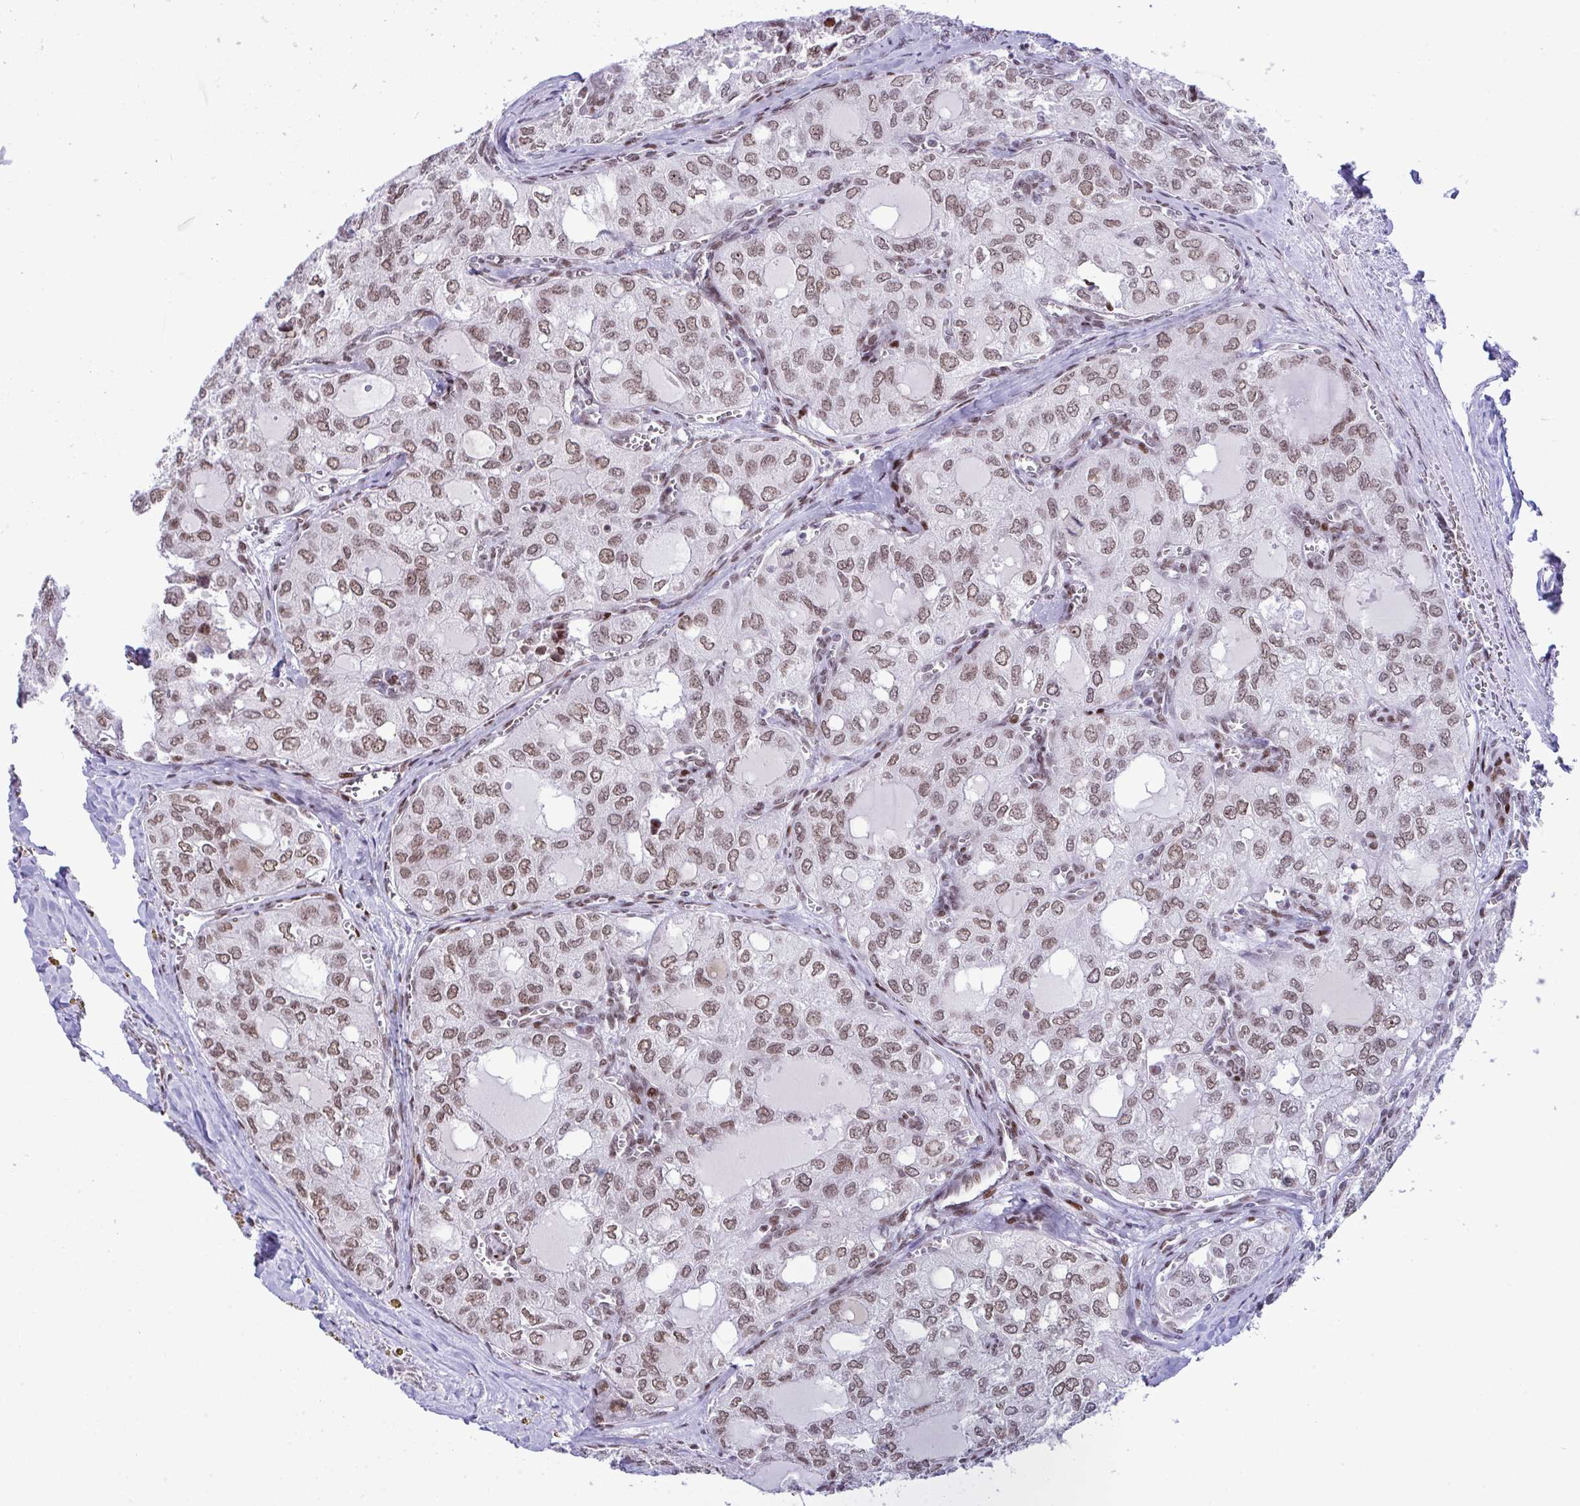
{"staining": {"intensity": "moderate", "quantity": ">75%", "location": "nuclear"}, "tissue": "thyroid cancer", "cell_type": "Tumor cells", "image_type": "cancer", "snomed": [{"axis": "morphology", "description": "Follicular adenoma carcinoma, NOS"}, {"axis": "topography", "description": "Thyroid gland"}], "caption": "Brown immunohistochemical staining in human thyroid cancer (follicular adenoma carcinoma) shows moderate nuclear expression in approximately >75% of tumor cells.", "gene": "ZFHX3", "patient": {"sex": "male", "age": 75}}